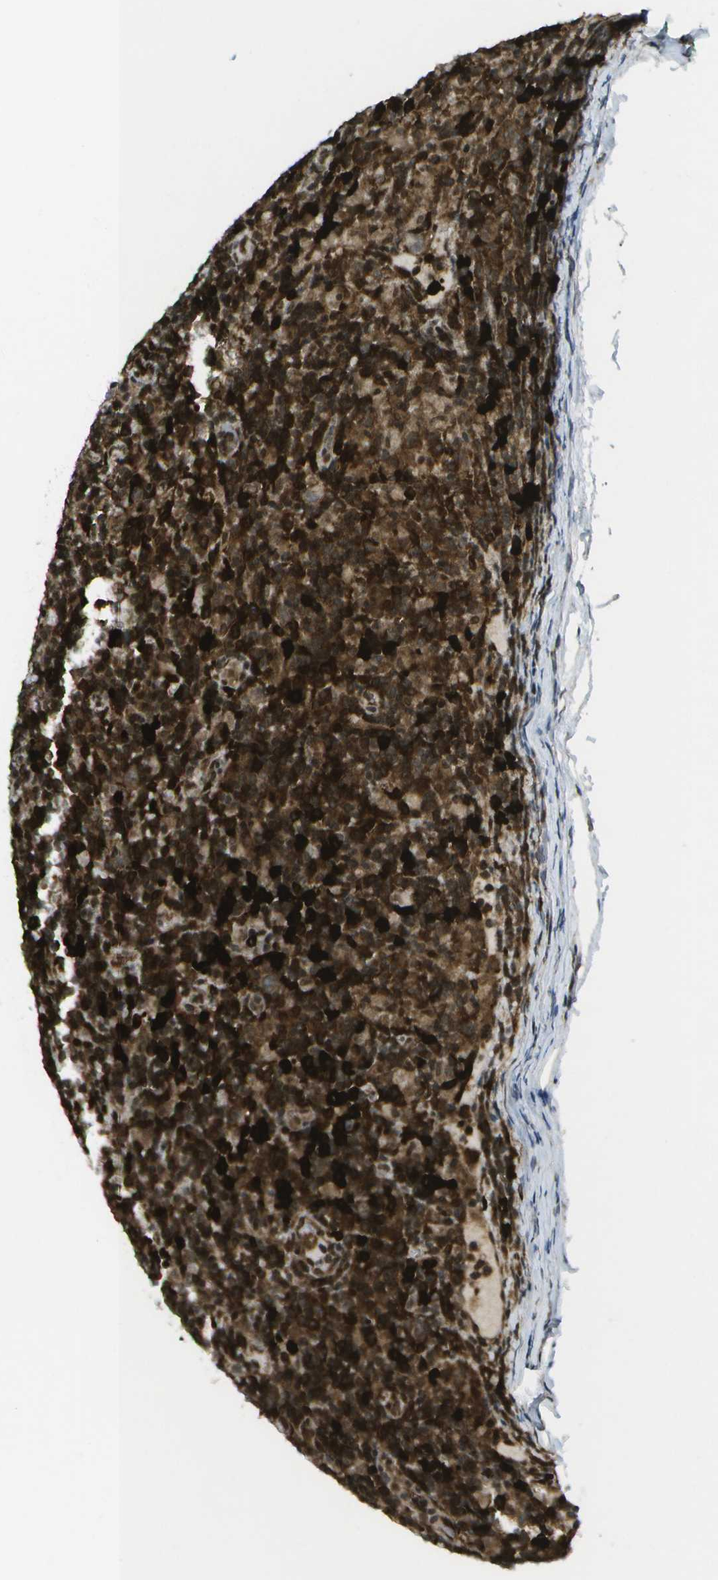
{"staining": {"intensity": "strong", "quantity": ">75%", "location": "cytoplasmic/membranous"}, "tissue": "lymphoma", "cell_type": "Tumor cells", "image_type": "cancer", "snomed": [{"axis": "morphology", "description": "Hodgkin's disease, NOS"}, {"axis": "topography", "description": "Lymph node"}], "caption": "A high-resolution histopathology image shows IHC staining of Hodgkin's disease, which exhibits strong cytoplasmic/membranous positivity in approximately >75% of tumor cells. The staining was performed using DAB, with brown indicating positive protein expression. Nuclei are stained blue with hematoxylin.", "gene": "IRF7", "patient": {"sex": "male", "age": 70}}